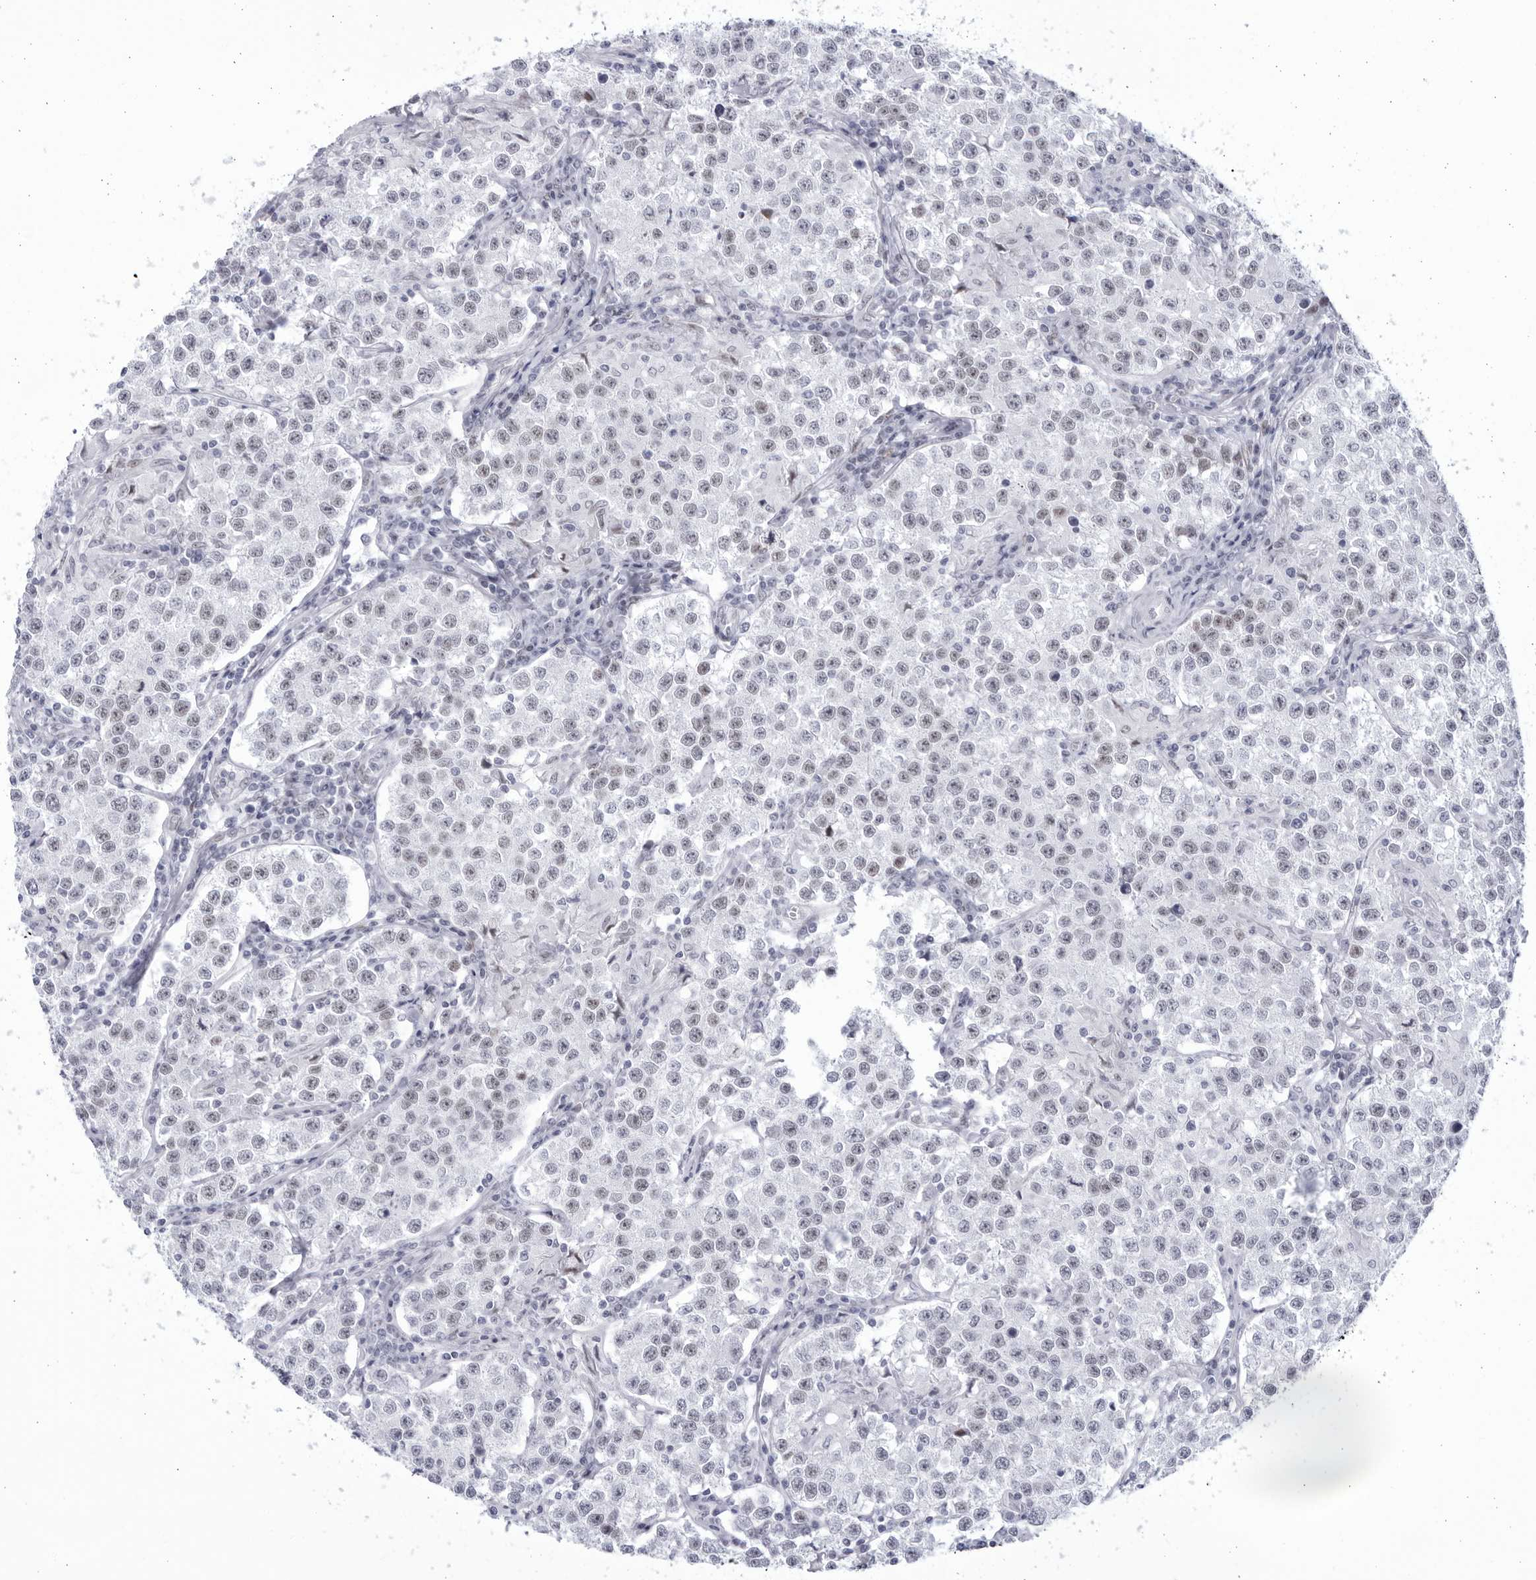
{"staining": {"intensity": "weak", "quantity": ">75%", "location": "nuclear"}, "tissue": "testis cancer", "cell_type": "Tumor cells", "image_type": "cancer", "snomed": [{"axis": "morphology", "description": "Seminoma, NOS"}, {"axis": "morphology", "description": "Carcinoma, Embryonal, NOS"}, {"axis": "topography", "description": "Testis"}], "caption": "Approximately >75% of tumor cells in embryonal carcinoma (testis) demonstrate weak nuclear protein positivity as visualized by brown immunohistochemical staining.", "gene": "CCDC181", "patient": {"sex": "male", "age": 43}}